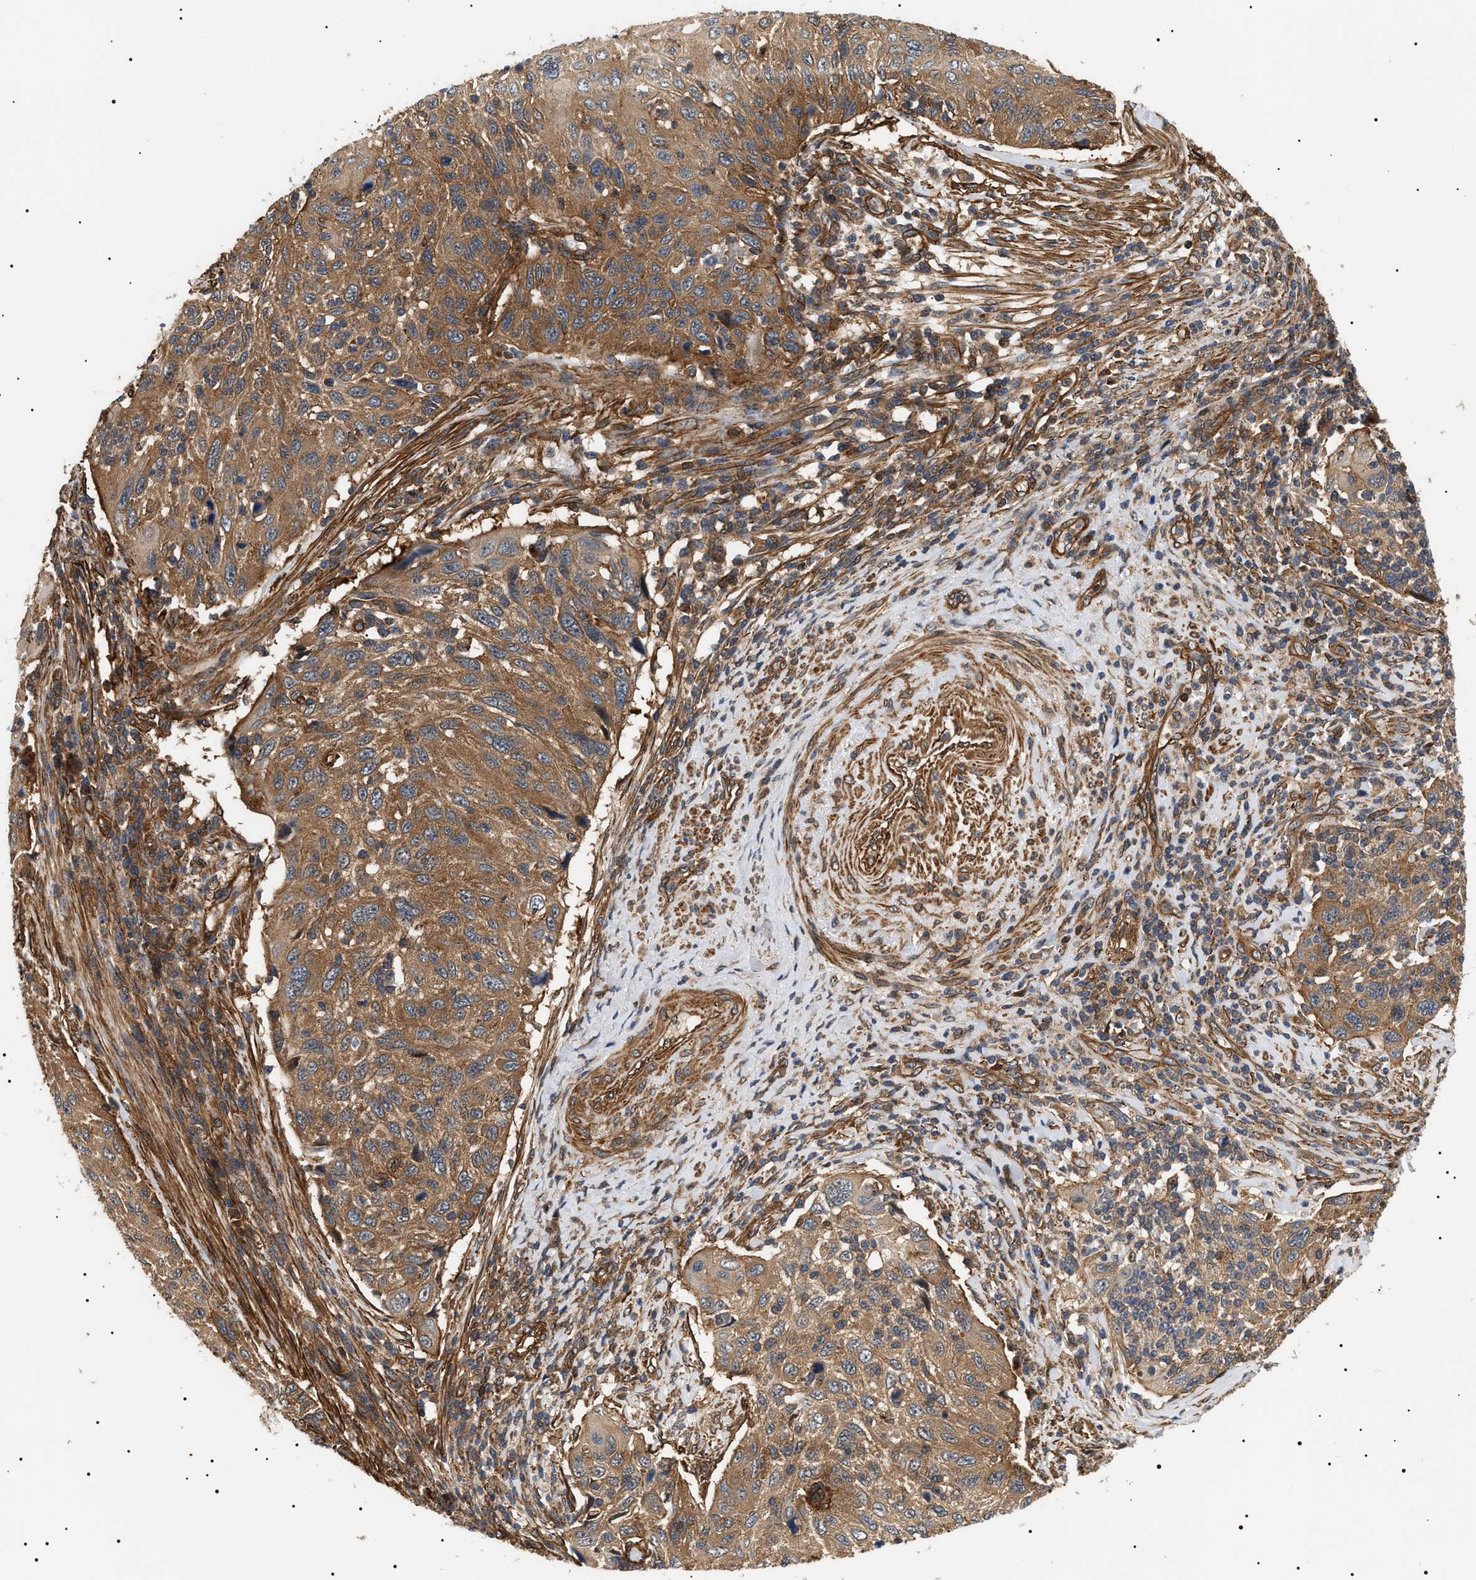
{"staining": {"intensity": "moderate", "quantity": ">75%", "location": "cytoplasmic/membranous"}, "tissue": "cervical cancer", "cell_type": "Tumor cells", "image_type": "cancer", "snomed": [{"axis": "morphology", "description": "Squamous cell carcinoma, NOS"}, {"axis": "topography", "description": "Cervix"}], "caption": "This micrograph demonstrates cervical cancer (squamous cell carcinoma) stained with IHC to label a protein in brown. The cytoplasmic/membranous of tumor cells show moderate positivity for the protein. Nuclei are counter-stained blue.", "gene": "SH3GLB2", "patient": {"sex": "female", "age": 70}}